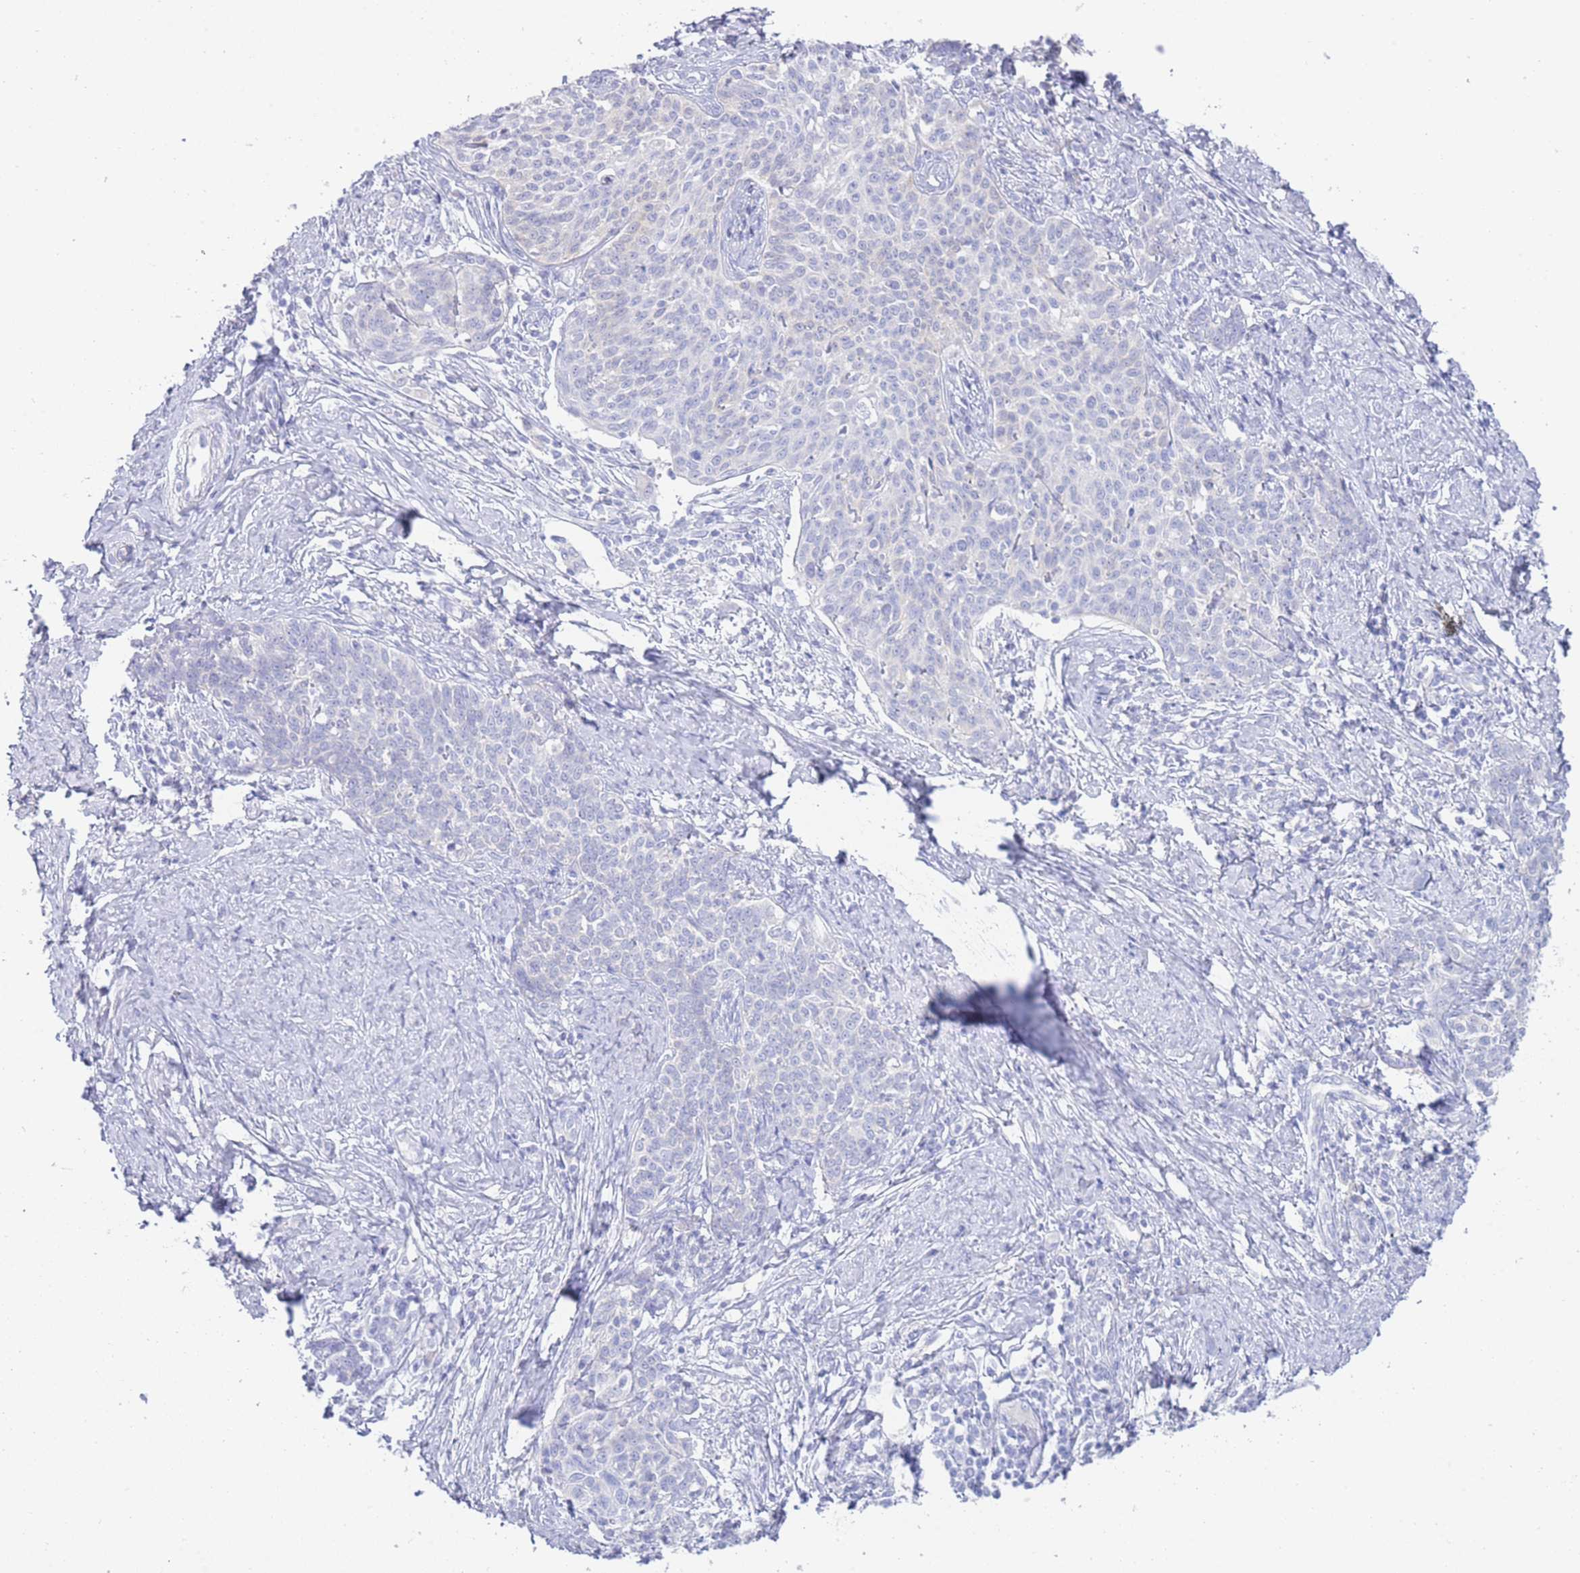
{"staining": {"intensity": "negative", "quantity": "none", "location": "none"}, "tissue": "cervical cancer", "cell_type": "Tumor cells", "image_type": "cancer", "snomed": [{"axis": "morphology", "description": "Squamous cell carcinoma, NOS"}, {"axis": "topography", "description": "Cervix"}], "caption": "Photomicrograph shows no protein staining in tumor cells of cervical cancer tissue.", "gene": "LRRC37A", "patient": {"sex": "female", "age": 39}}